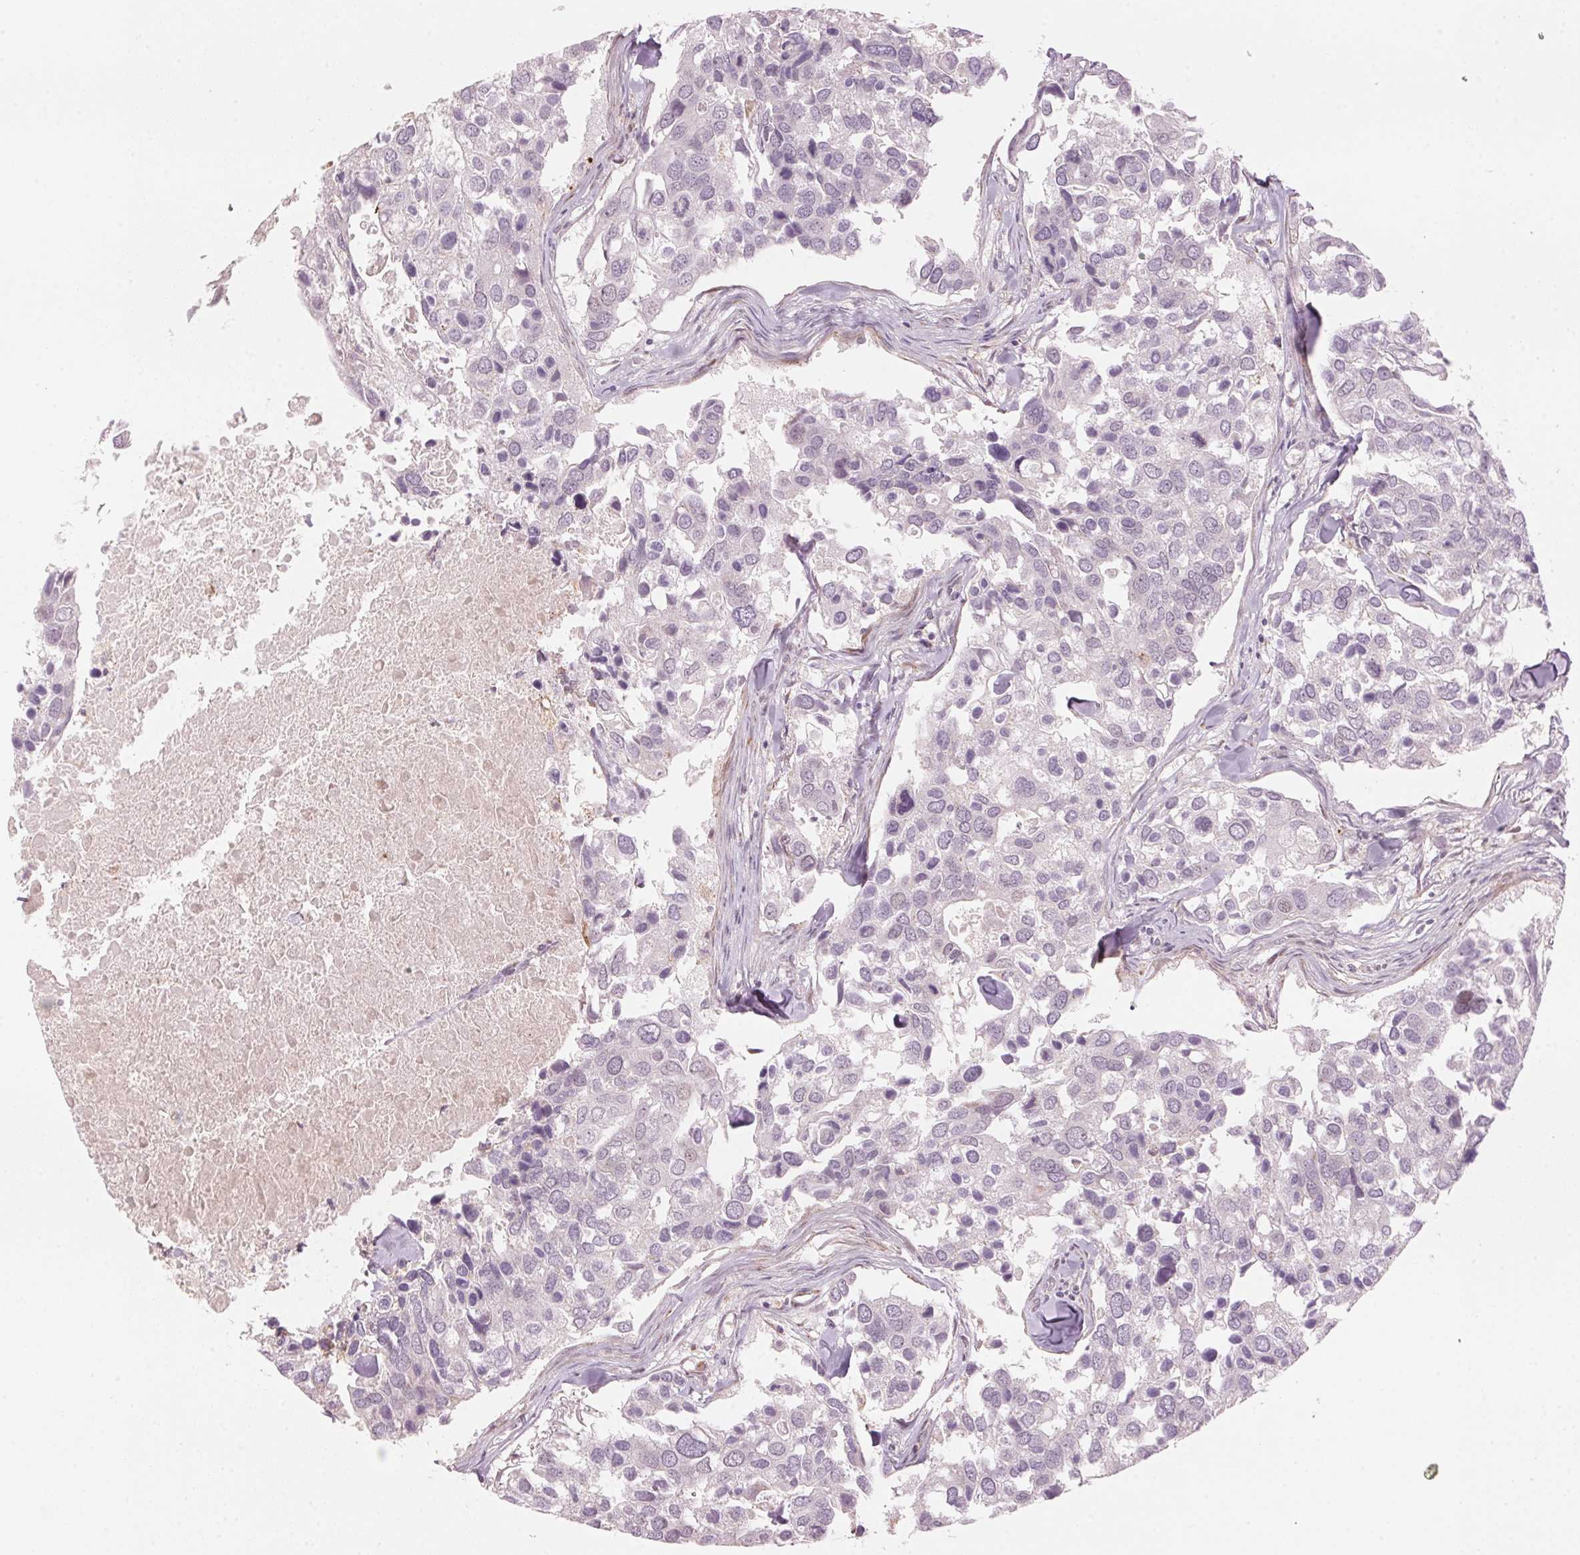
{"staining": {"intensity": "negative", "quantity": "none", "location": "none"}, "tissue": "breast cancer", "cell_type": "Tumor cells", "image_type": "cancer", "snomed": [{"axis": "morphology", "description": "Duct carcinoma"}, {"axis": "topography", "description": "Breast"}], "caption": "There is no significant positivity in tumor cells of invasive ductal carcinoma (breast). (Brightfield microscopy of DAB IHC at high magnification).", "gene": "TMED6", "patient": {"sex": "female", "age": 83}}